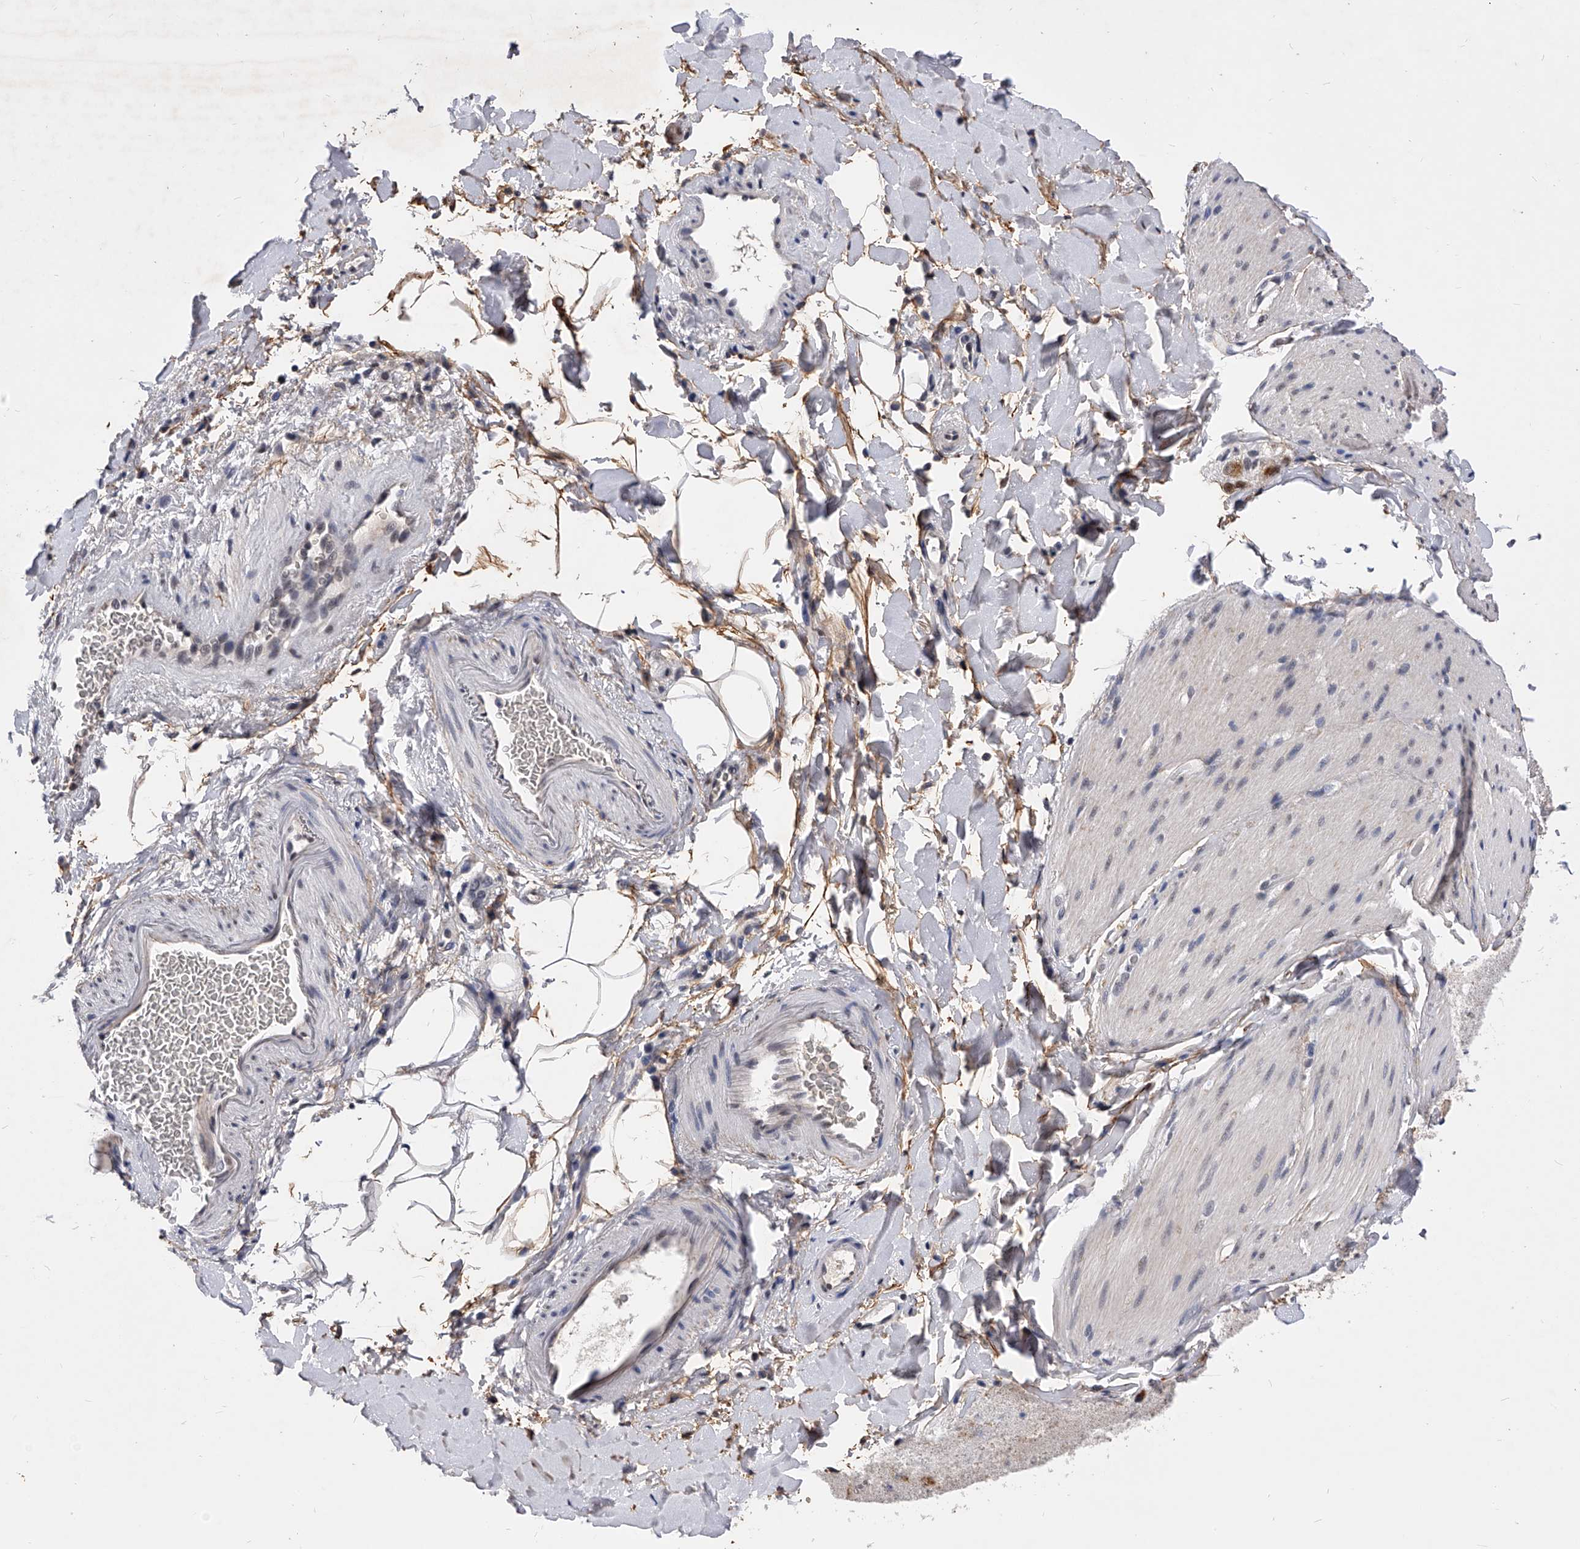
{"staining": {"intensity": "negative", "quantity": "none", "location": "none"}, "tissue": "smooth muscle", "cell_type": "Smooth muscle cells", "image_type": "normal", "snomed": [{"axis": "morphology", "description": "Normal tissue, NOS"}, {"axis": "topography", "description": "Smooth muscle"}, {"axis": "topography", "description": "Small intestine"}], "caption": "IHC histopathology image of unremarkable human smooth muscle stained for a protein (brown), which demonstrates no expression in smooth muscle cells.", "gene": "ZNF529", "patient": {"sex": "female", "age": 84}}